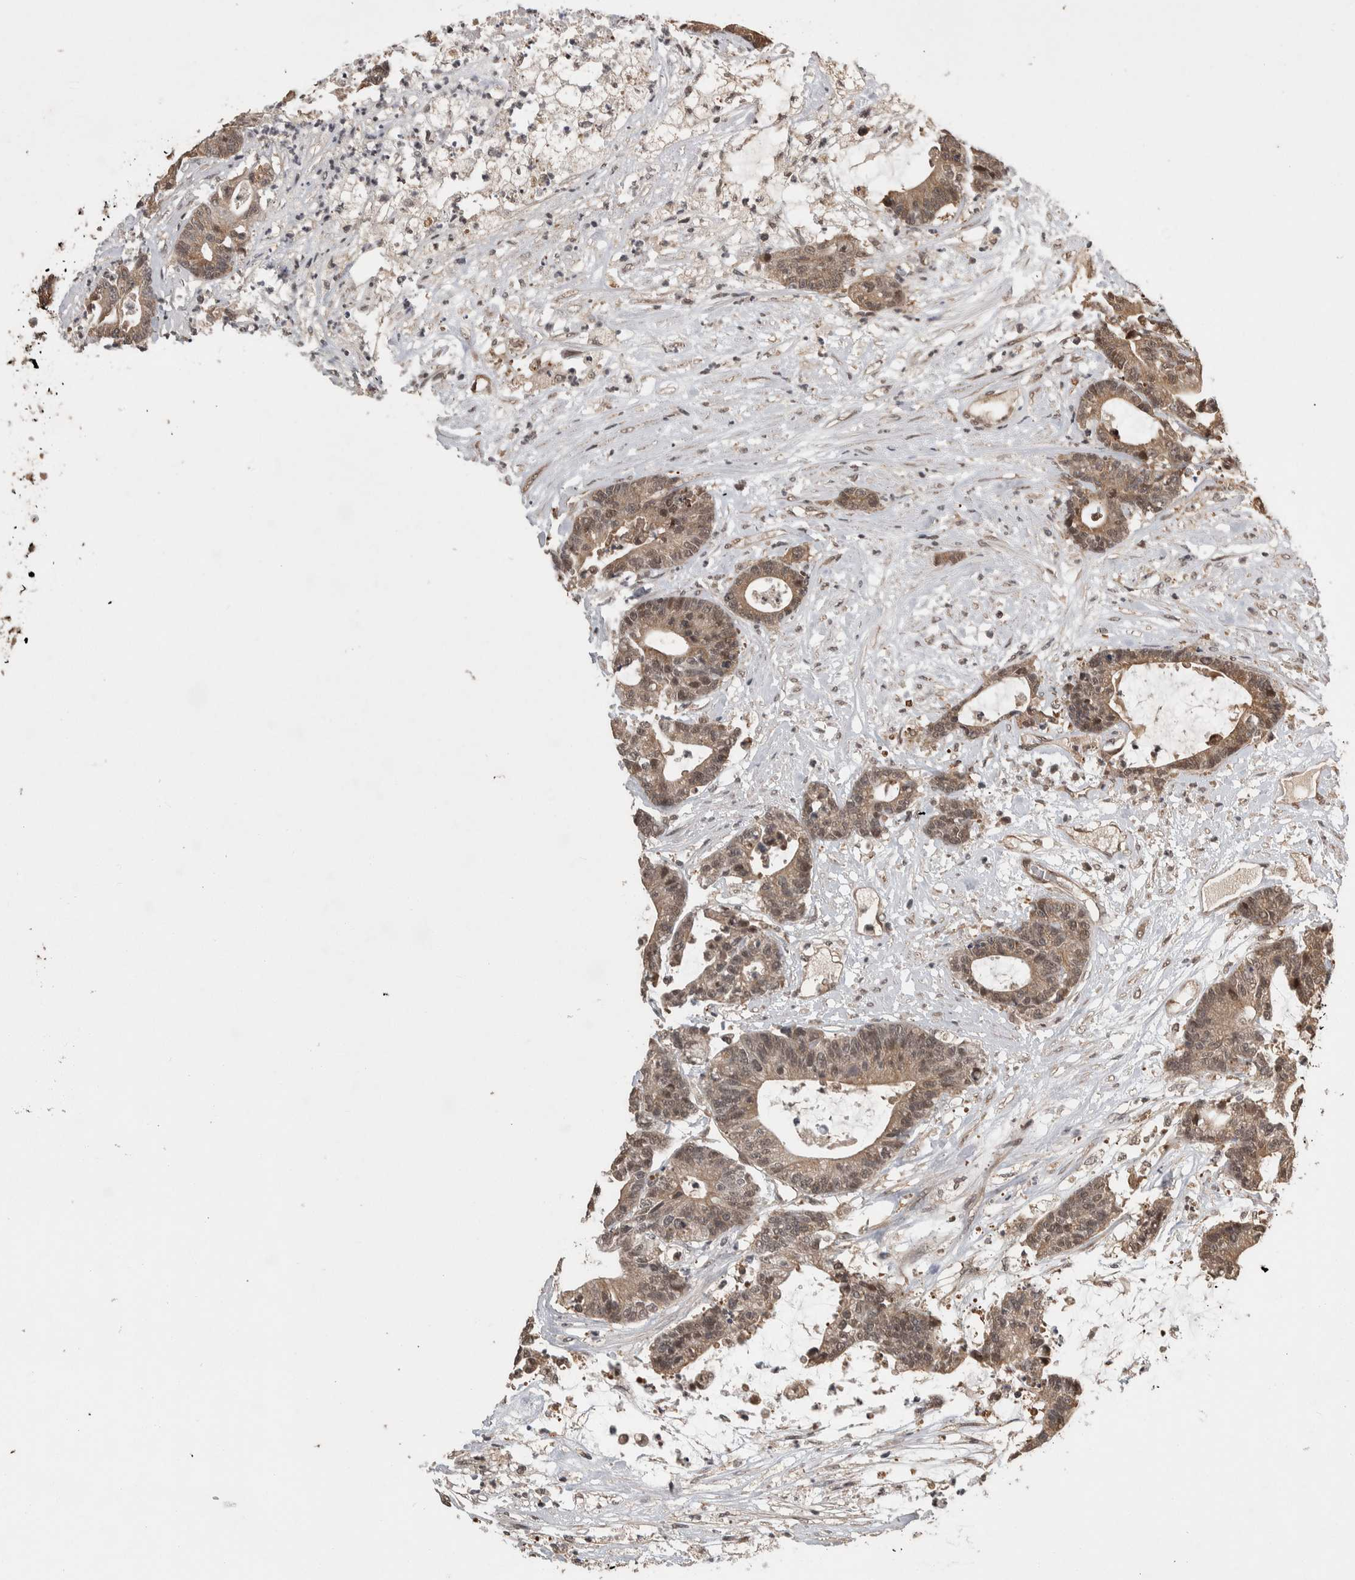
{"staining": {"intensity": "moderate", "quantity": ">75%", "location": "cytoplasmic/membranous,nuclear"}, "tissue": "colorectal cancer", "cell_type": "Tumor cells", "image_type": "cancer", "snomed": [{"axis": "morphology", "description": "Adenocarcinoma, NOS"}, {"axis": "topography", "description": "Colon"}], "caption": "Protein expression by IHC demonstrates moderate cytoplasmic/membranous and nuclear positivity in approximately >75% of tumor cells in adenocarcinoma (colorectal).", "gene": "ZNF592", "patient": {"sex": "female", "age": 84}}